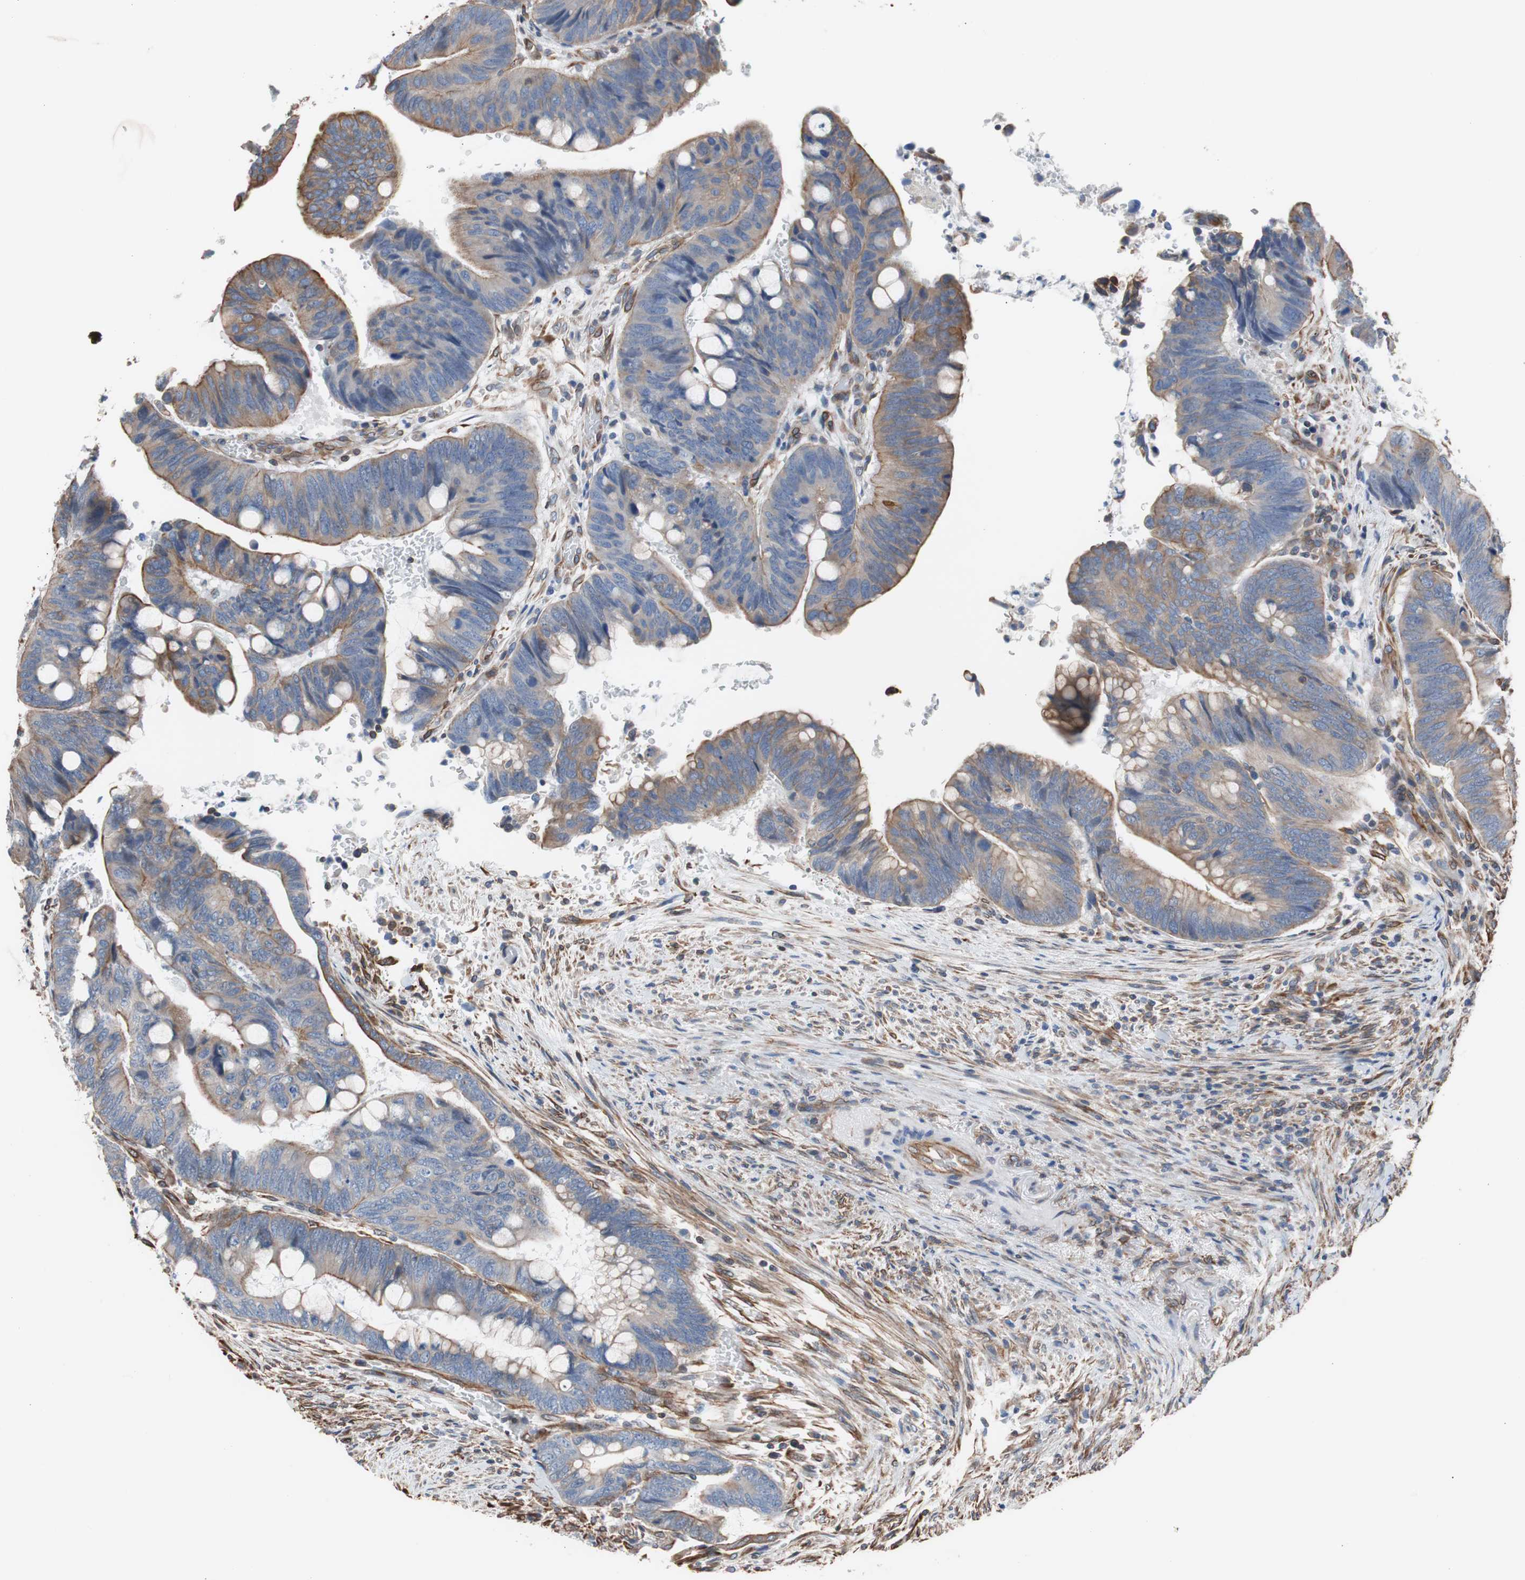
{"staining": {"intensity": "moderate", "quantity": "25%-75%", "location": "cytoplasmic/membranous"}, "tissue": "colorectal cancer", "cell_type": "Tumor cells", "image_type": "cancer", "snomed": [{"axis": "morphology", "description": "Normal tissue, NOS"}, {"axis": "morphology", "description": "Adenocarcinoma, NOS"}, {"axis": "topography", "description": "Rectum"}, {"axis": "topography", "description": "Peripheral nerve tissue"}], "caption": "Immunohistochemical staining of colorectal adenocarcinoma displays medium levels of moderate cytoplasmic/membranous protein staining in approximately 25%-75% of tumor cells. The protein of interest is shown in brown color, while the nuclei are stained blue.", "gene": "KIF3B", "patient": {"sex": "male", "age": 92}}